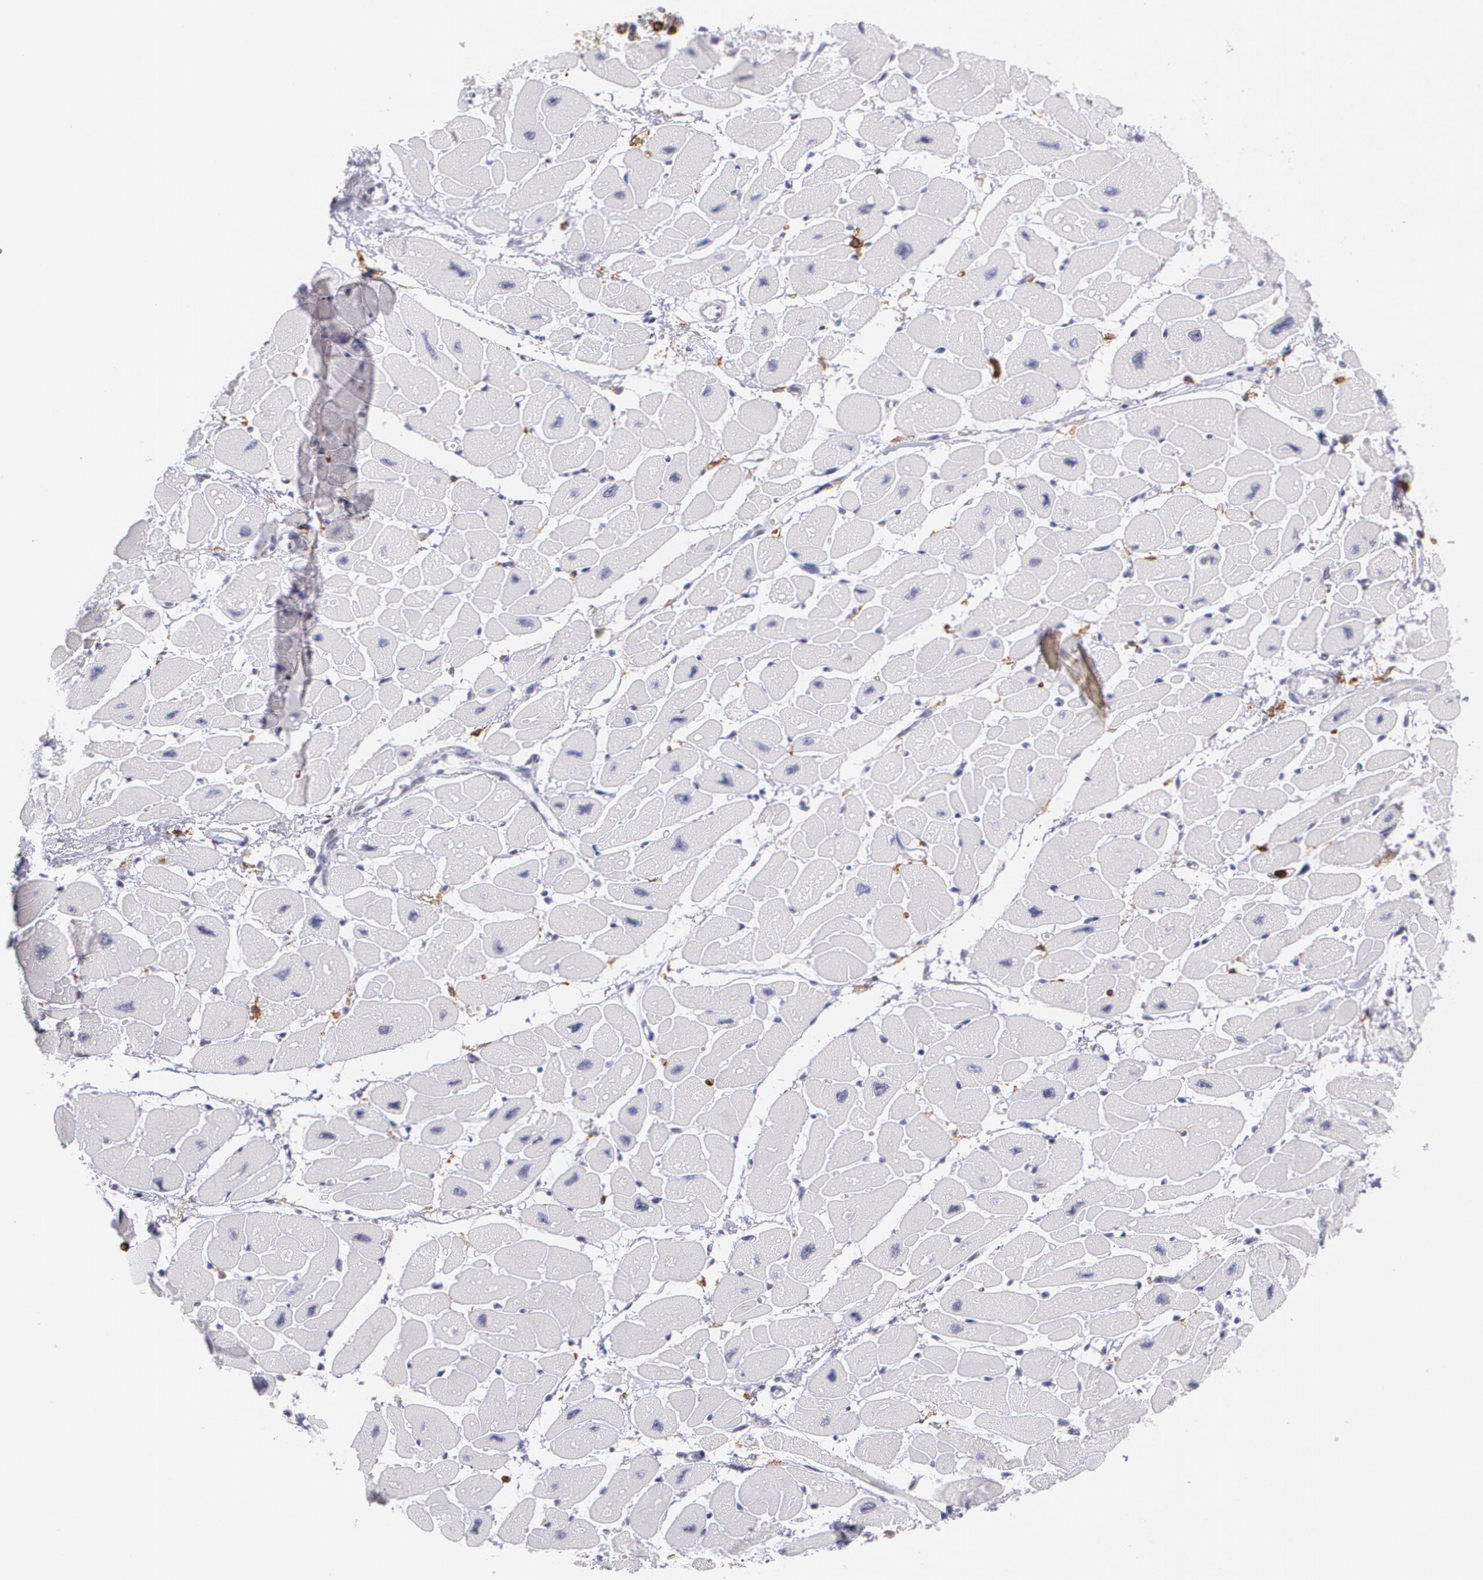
{"staining": {"intensity": "negative", "quantity": "none", "location": "none"}, "tissue": "heart muscle", "cell_type": "Cardiomyocytes", "image_type": "normal", "snomed": [{"axis": "morphology", "description": "Normal tissue, NOS"}, {"axis": "topography", "description": "Heart"}], "caption": "Cardiomyocytes are negative for brown protein staining in normal heart muscle. The staining was performed using DAB (3,3'-diaminobenzidine) to visualize the protein expression in brown, while the nuclei were stained in blue with hematoxylin (Magnification: 20x).", "gene": "PTPRC", "patient": {"sex": "female", "age": 54}}